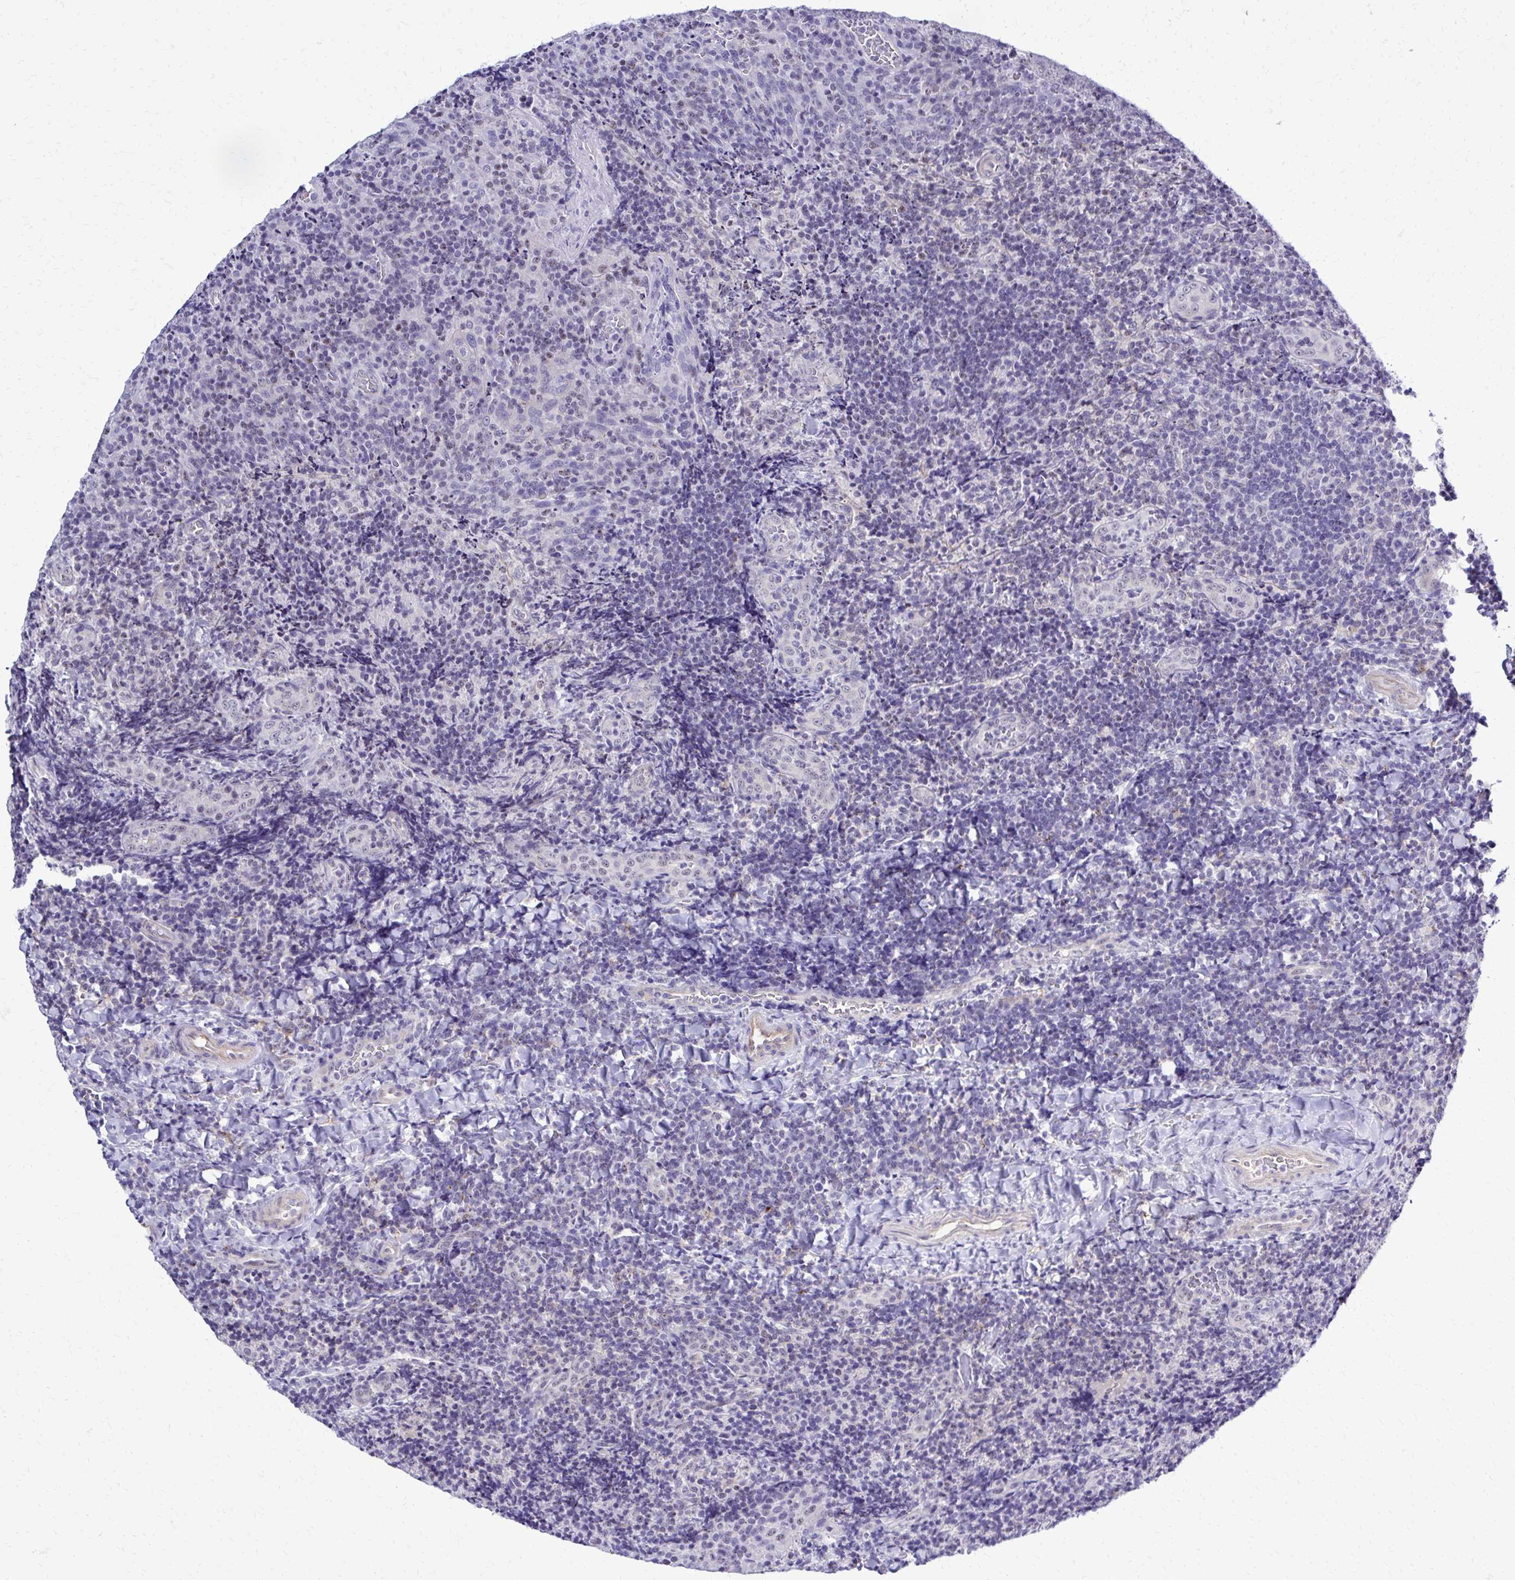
{"staining": {"intensity": "negative", "quantity": "none", "location": "none"}, "tissue": "tonsil", "cell_type": "Germinal center cells", "image_type": "normal", "snomed": [{"axis": "morphology", "description": "Normal tissue, NOS"}, {"axis": "topography", "description": "Tonsil"}], "caption": "Immunohistochemistry histopathology image of normal tonsil stained for a protein (brown), which displays no staining in germinal center cells.", "gene": "RASL11B", "patient": {"sex": "male", "age": 17}}